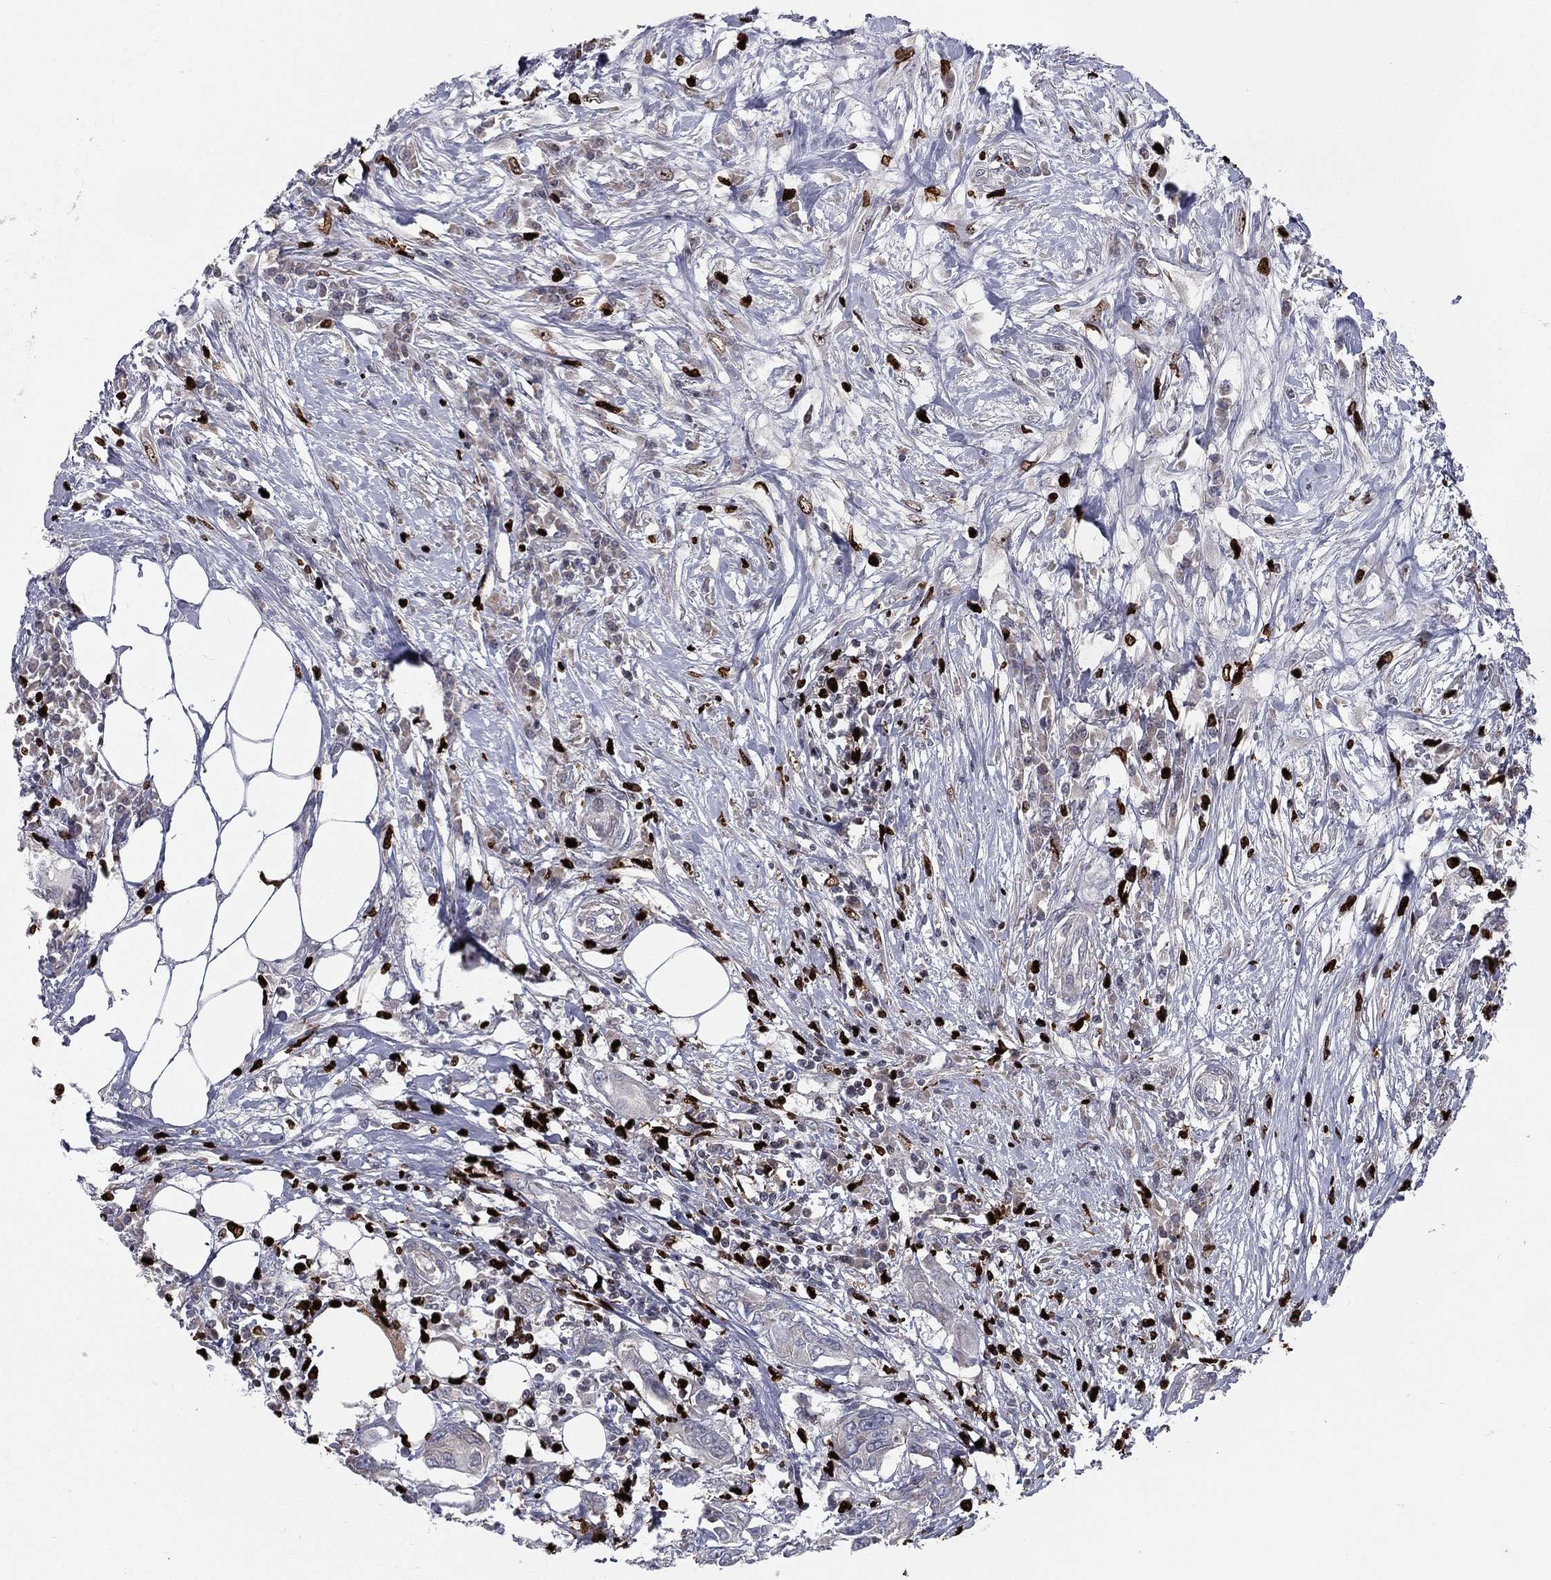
{"staining": {"intensity": "negative", "quantity": "none", "location": "none"}, "tissue": "urothelial cancer", "cell_type": "Tumor cells", "image_type": "cancer", "snomed": [{"axis": "morphology", "description": "Urothelial carcinoma, NOS"}, {"axis": "morphology", "description": "Urothelial carcinoma, High grade"}, {"axis": "topography", "description": "Urinary bladder"}], "caption": "Urothelial cancer was stained to show a protein in brown. There is no significant staining in tumor cells.", "gene": "MNDA", "patient": {"sex": "male", "age": 63}}